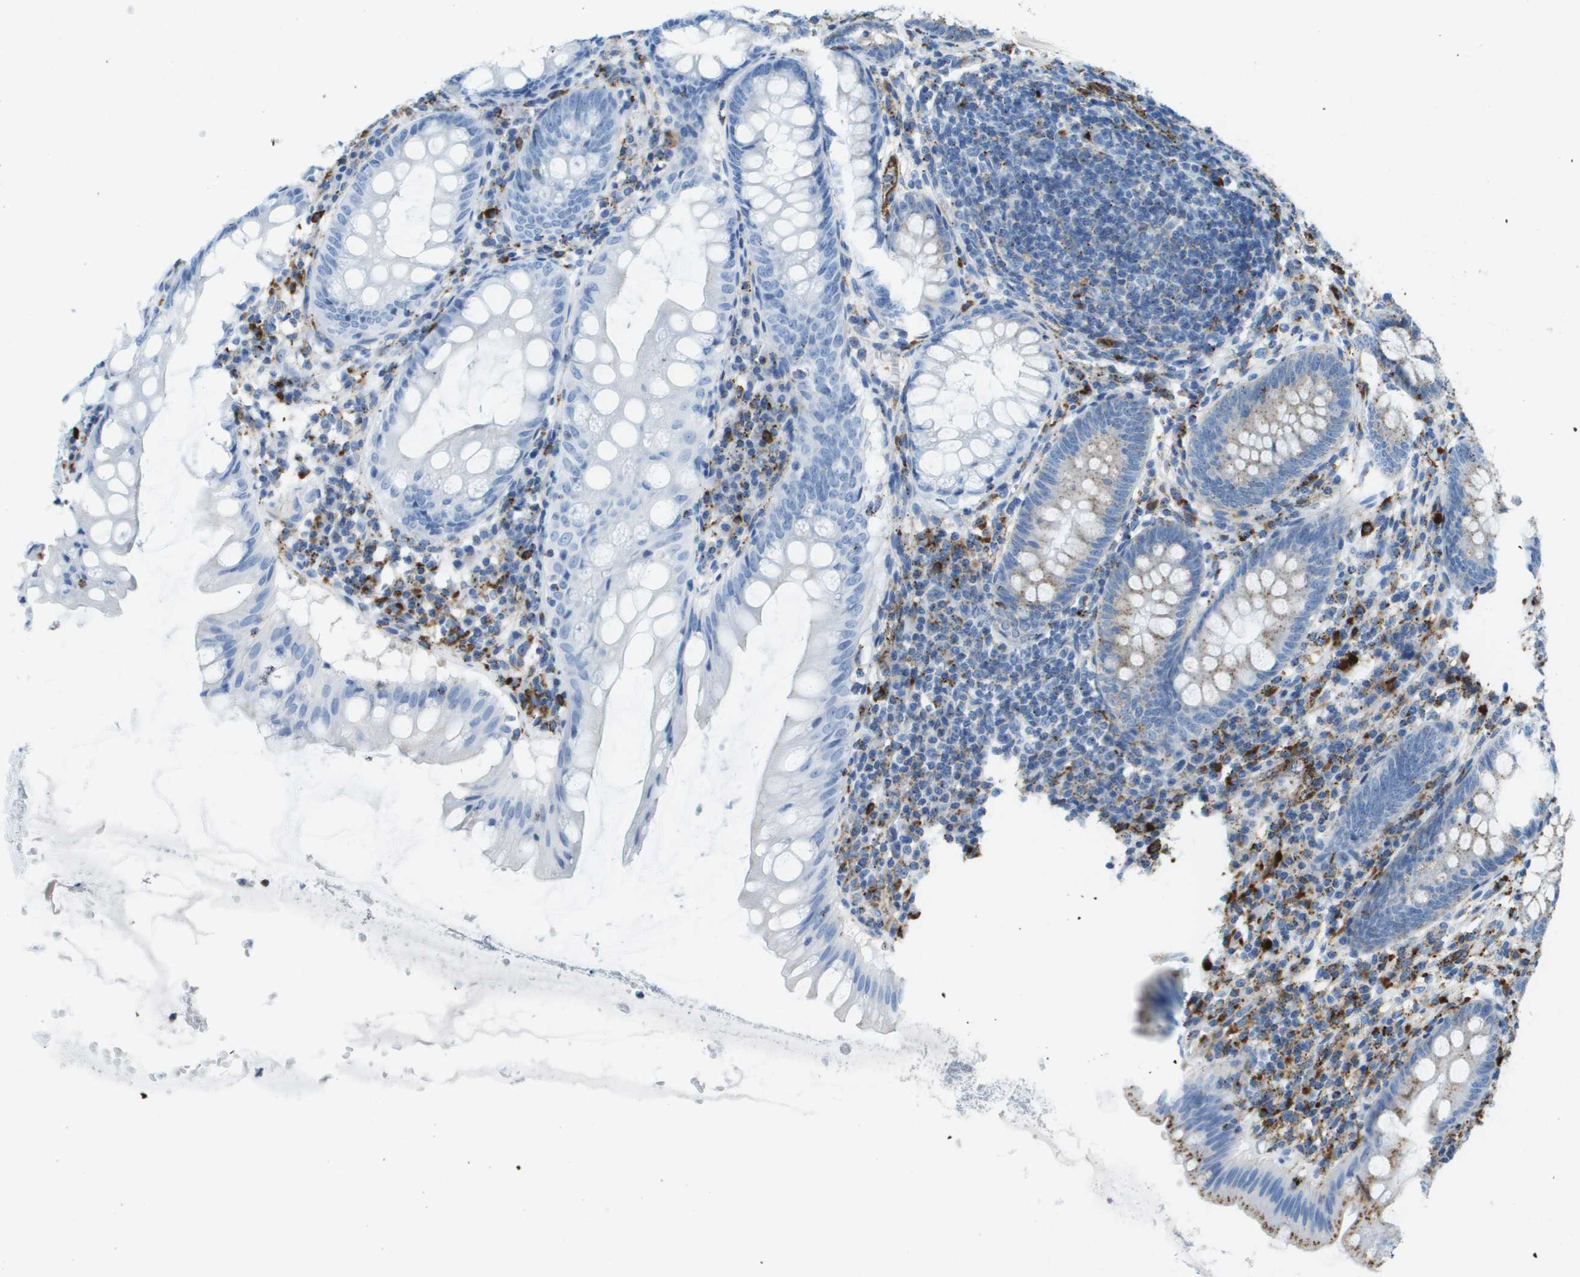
{"staining": {"intensity": "weak", "quantity": "<25%", "location": "cytoplasmic/membranous"}, "tissue": "appendix", "cell_type": "Glandular cells", "image_type": "normal", "snomed": [{"axis": "morphology", "description": "Normal tissue, NOS"}, {"axis": "topography", "description": "Appendix"}], "caption": "DAB (3,3'-diaminobenzidine) immunohistochemical staining of unremarkable human appendix reveals no significant staining in glandular cells. (DAB immunohistochemistry (IHC) visualized using brightfield microscopy, high magnification).", "gene": "PRCP", "patient": {"sex": "male", "age": 56}}